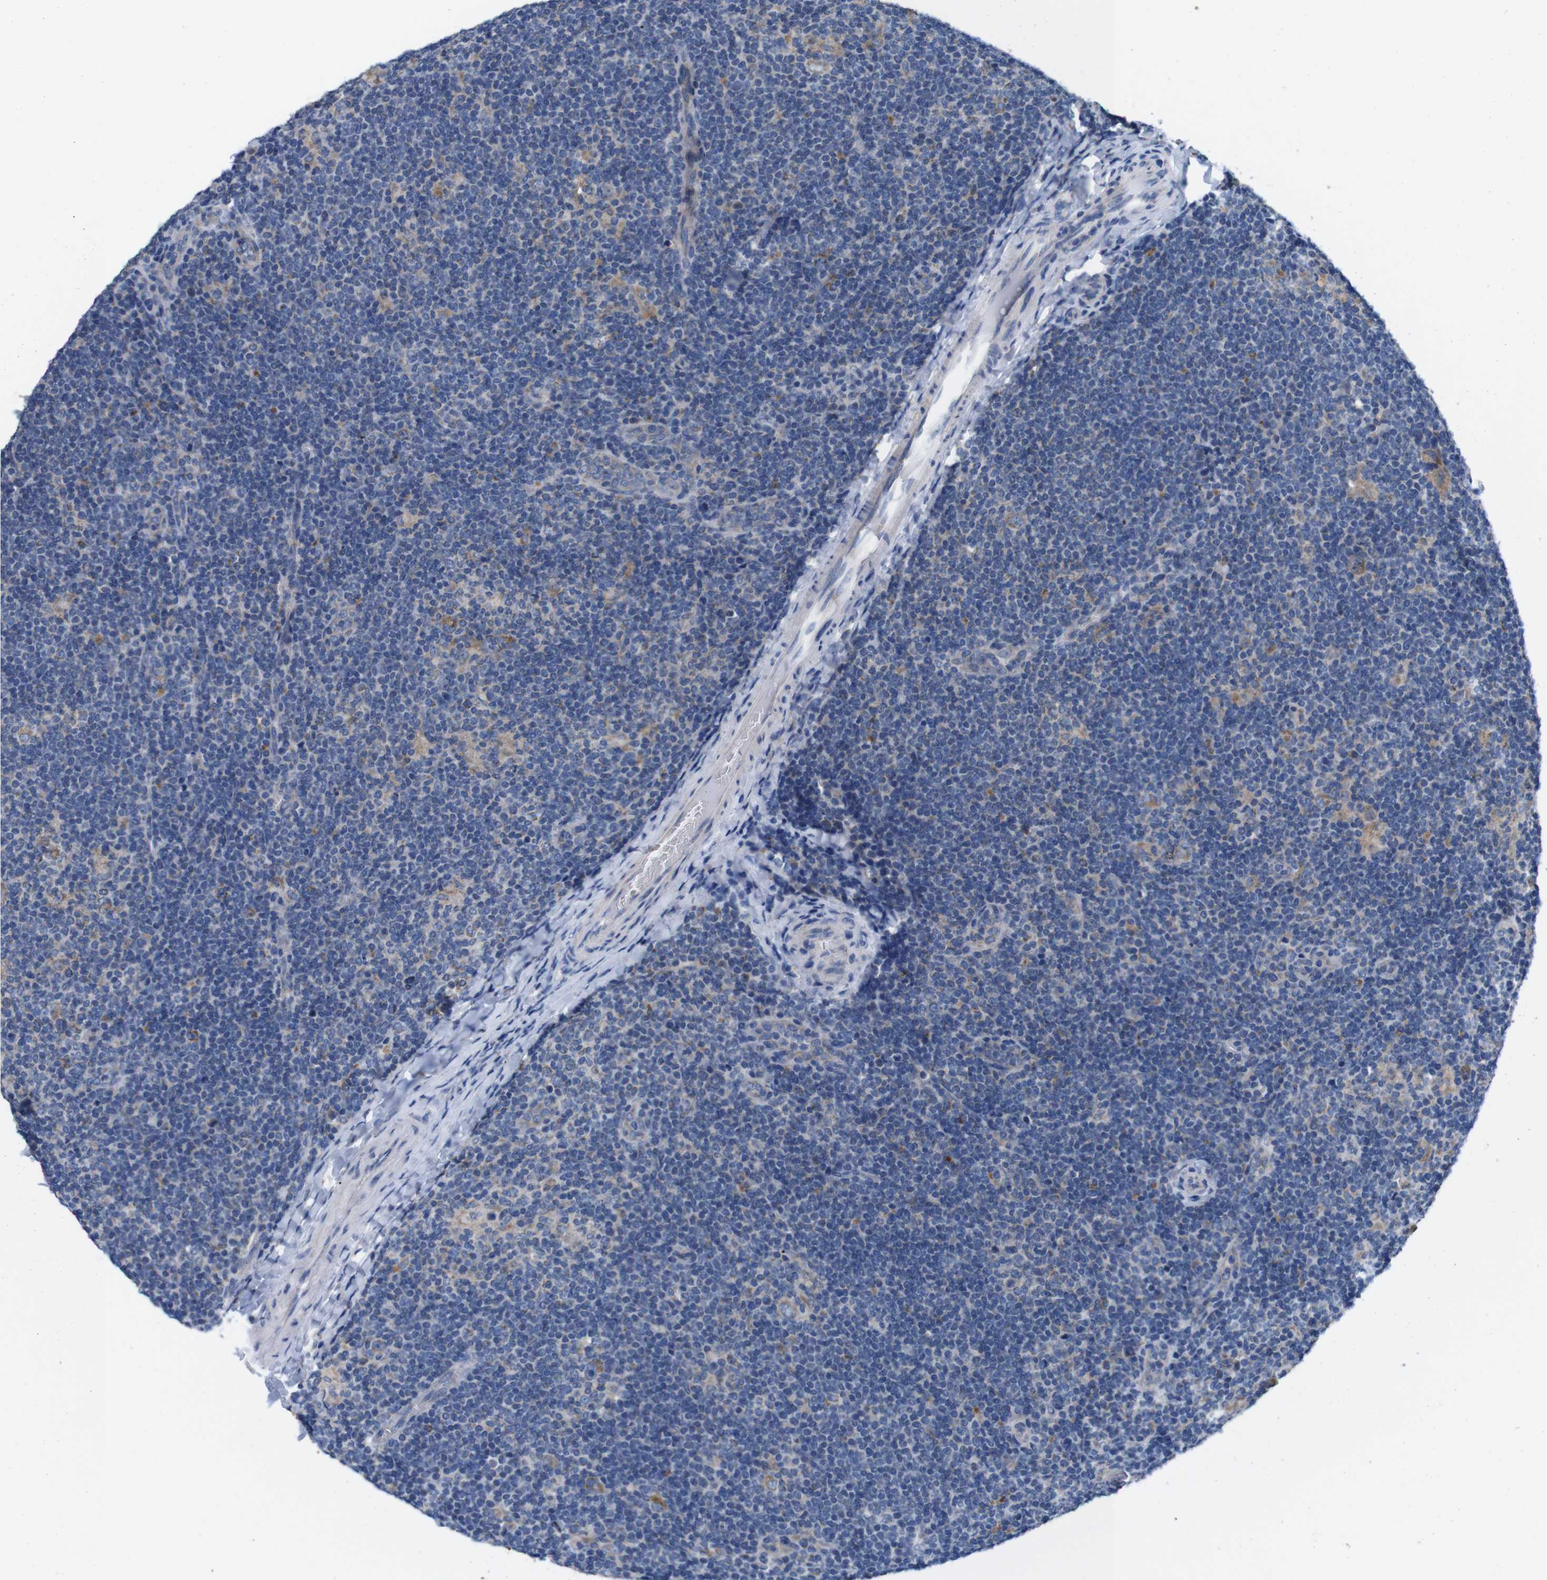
{"staining": {"intensity": "weak", "quantity": ">75%", "location": "cytoplasmic/membranous"}, "tissue": "lymphoma", "cell_type": "Tumor cells", "image_type": "cancer", "snomed": [{"axis": "morphology", "description": "Hodgkin's disease, NOS"}, {"axis": "topography", "description": "Lymph node"}], "caption": "Brown immunohistochemical staining in human lymphoma demonstrates weak cytoplasmic/membranous positivity in about >75% of tumor cells. The staining was performed using DAB to visualize the protein expression in brown, while the nuclei were stained in blue with hematoxylin (Magnification: 20x).", "gene": "F2RL1", "patient": {"sex": "female", "age": 57}}